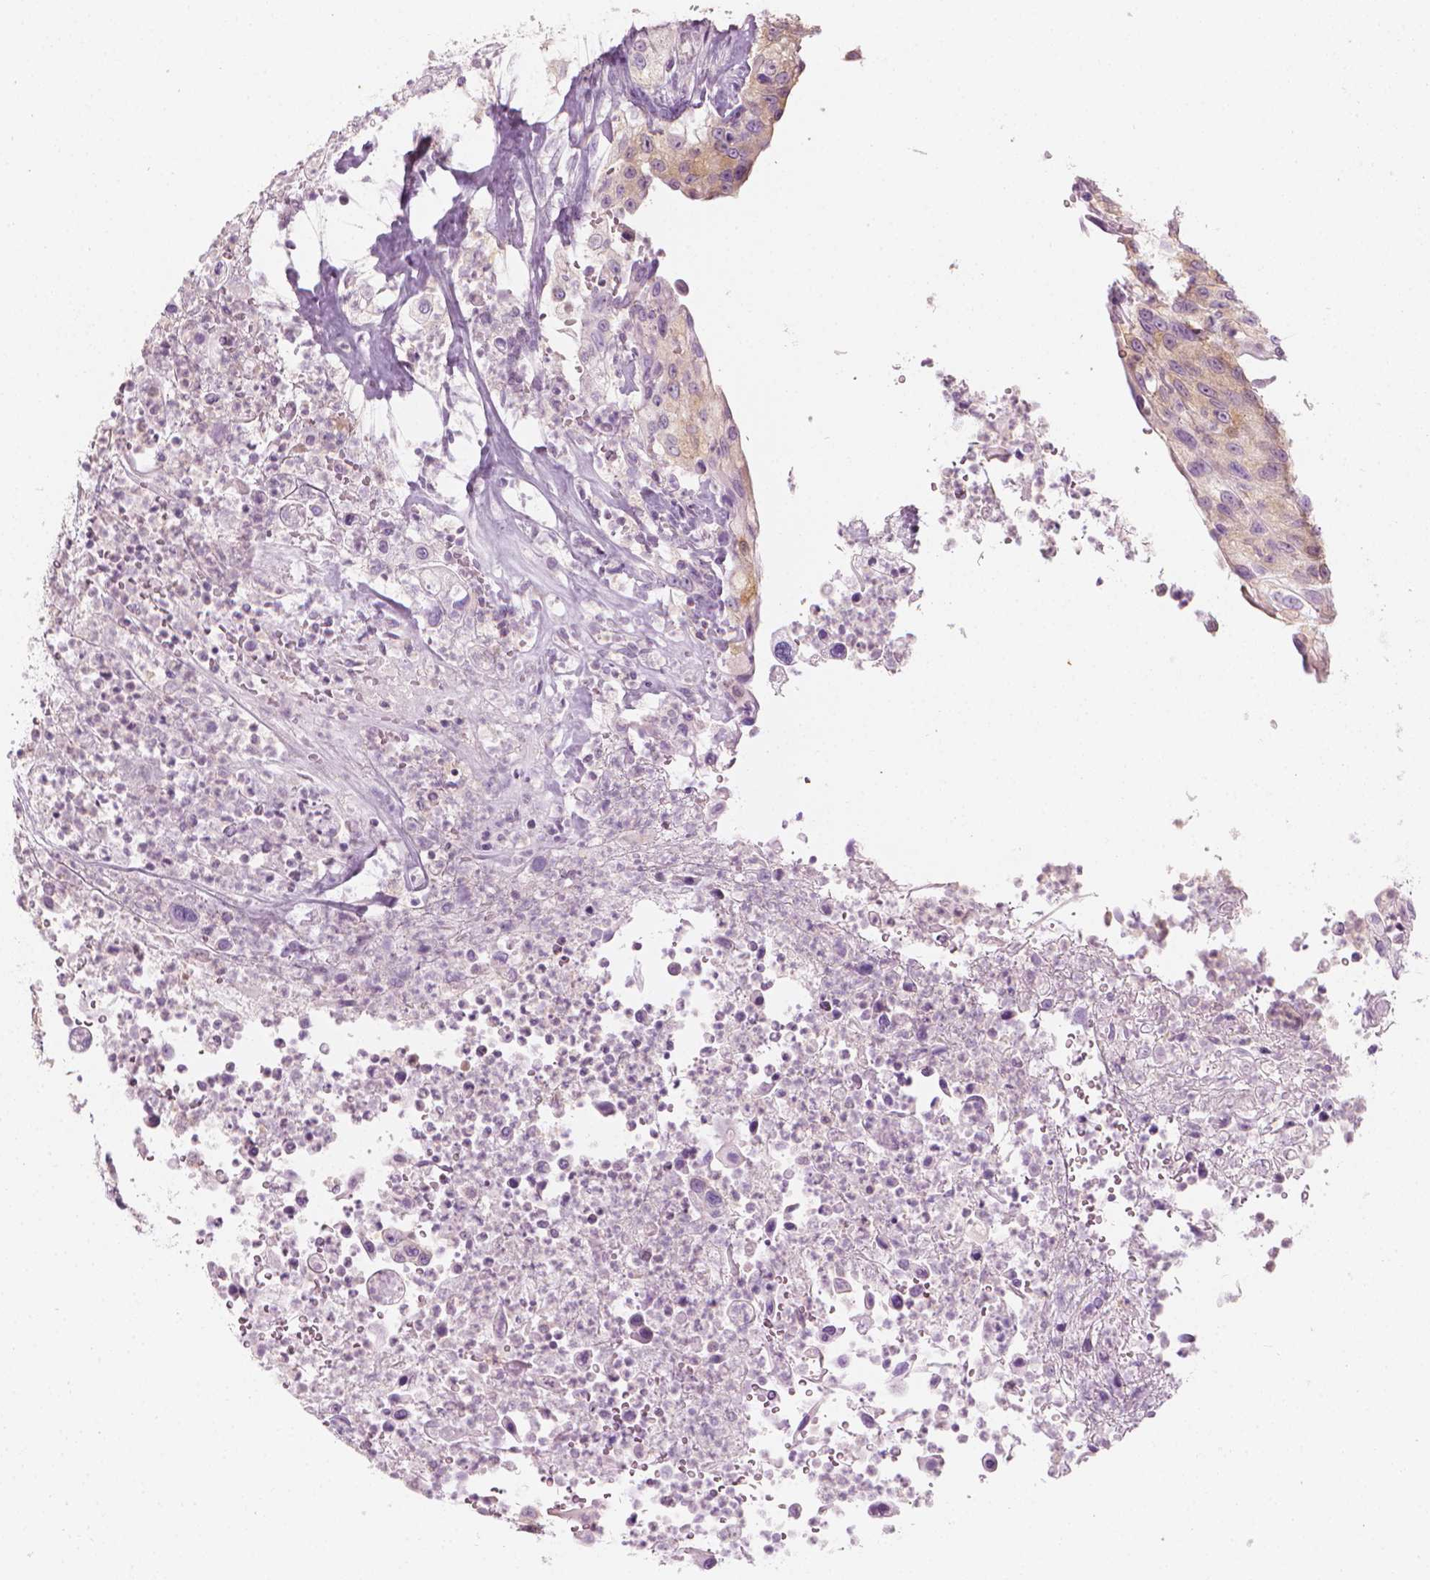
{"staining": {"intensity": "negative", "quantity": "none", "location": "none"}, "tissue": "urothelial cancer", "cell_type": "Tumor cells", "image_type": "cancer", "snomed": [{"axis": "morphology", "description": "Urothelial carcinoma, High grade"}, {"axis": "topography", "description": "Urinary bladder"}], "caption": "Immunohistochemistry photomicrograph of human urothelial cancer stained for a protein (brown), which shows no expression in tumor cells. The staining is performed using DAB brown chromogen with nuclei counter-stained in using hematoxylin.", "gene": "SHMT1", "patient": {"sex": "female", "age": 60}}